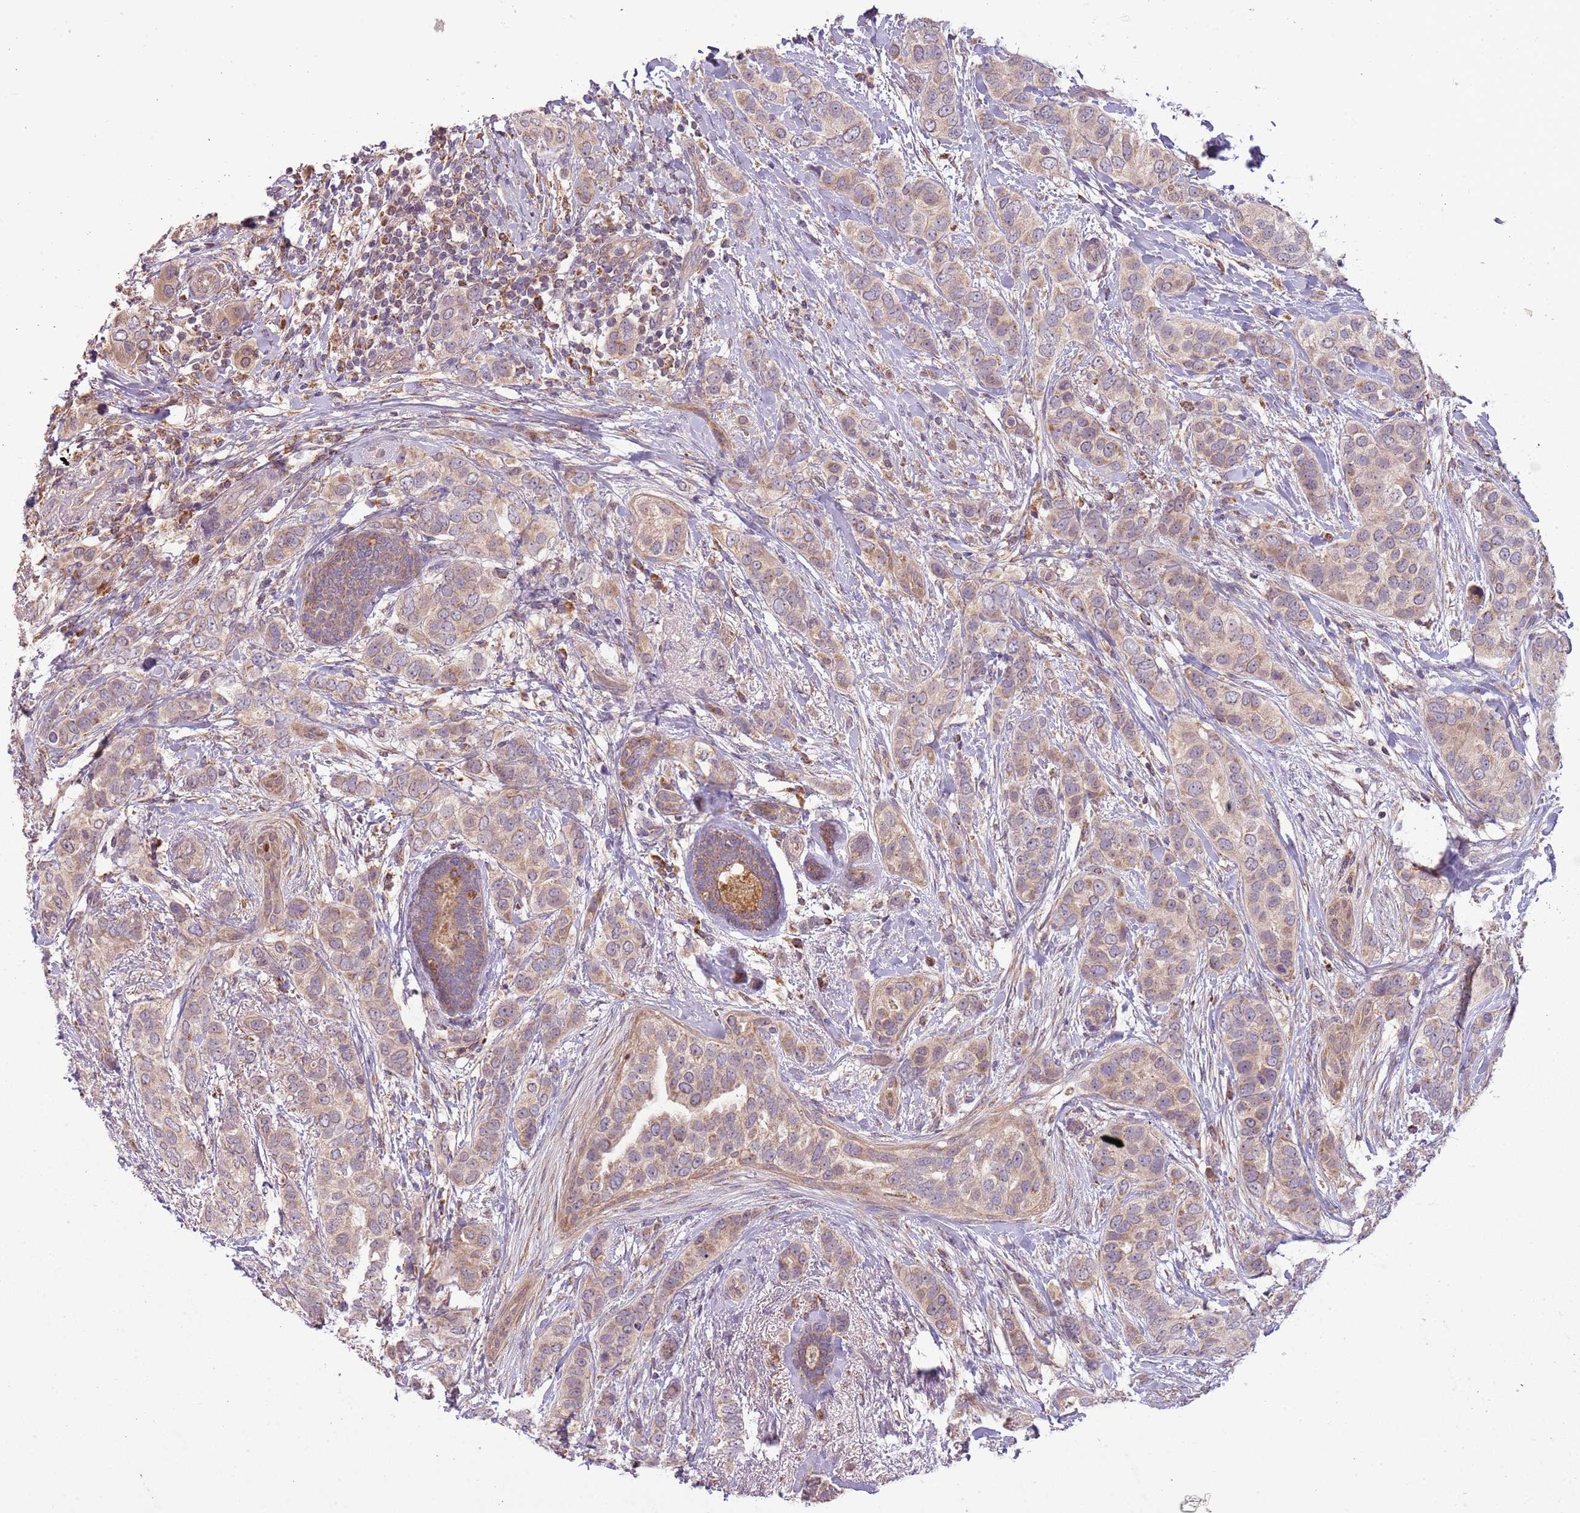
{"staining": {"intensity": "weak", "quantity": ">75%", "location": "cytoplasmic/membranous"}, "tissue": "breast cancer", "cell_type": "Tumor cells", "image_type": "cancer", "snomed": [{"axis": "morphology", "description": "Lobular carcinoma"}, {"axis": "topography", "description": "Breast"}], "caption": "Immunohistochemical staining of breast cancer displays weak cytoplasmic/membranous protein positivity in about >75% of tumor cells.", "gene": "FECH", "patient": {"sex": "female", "age": 51}}